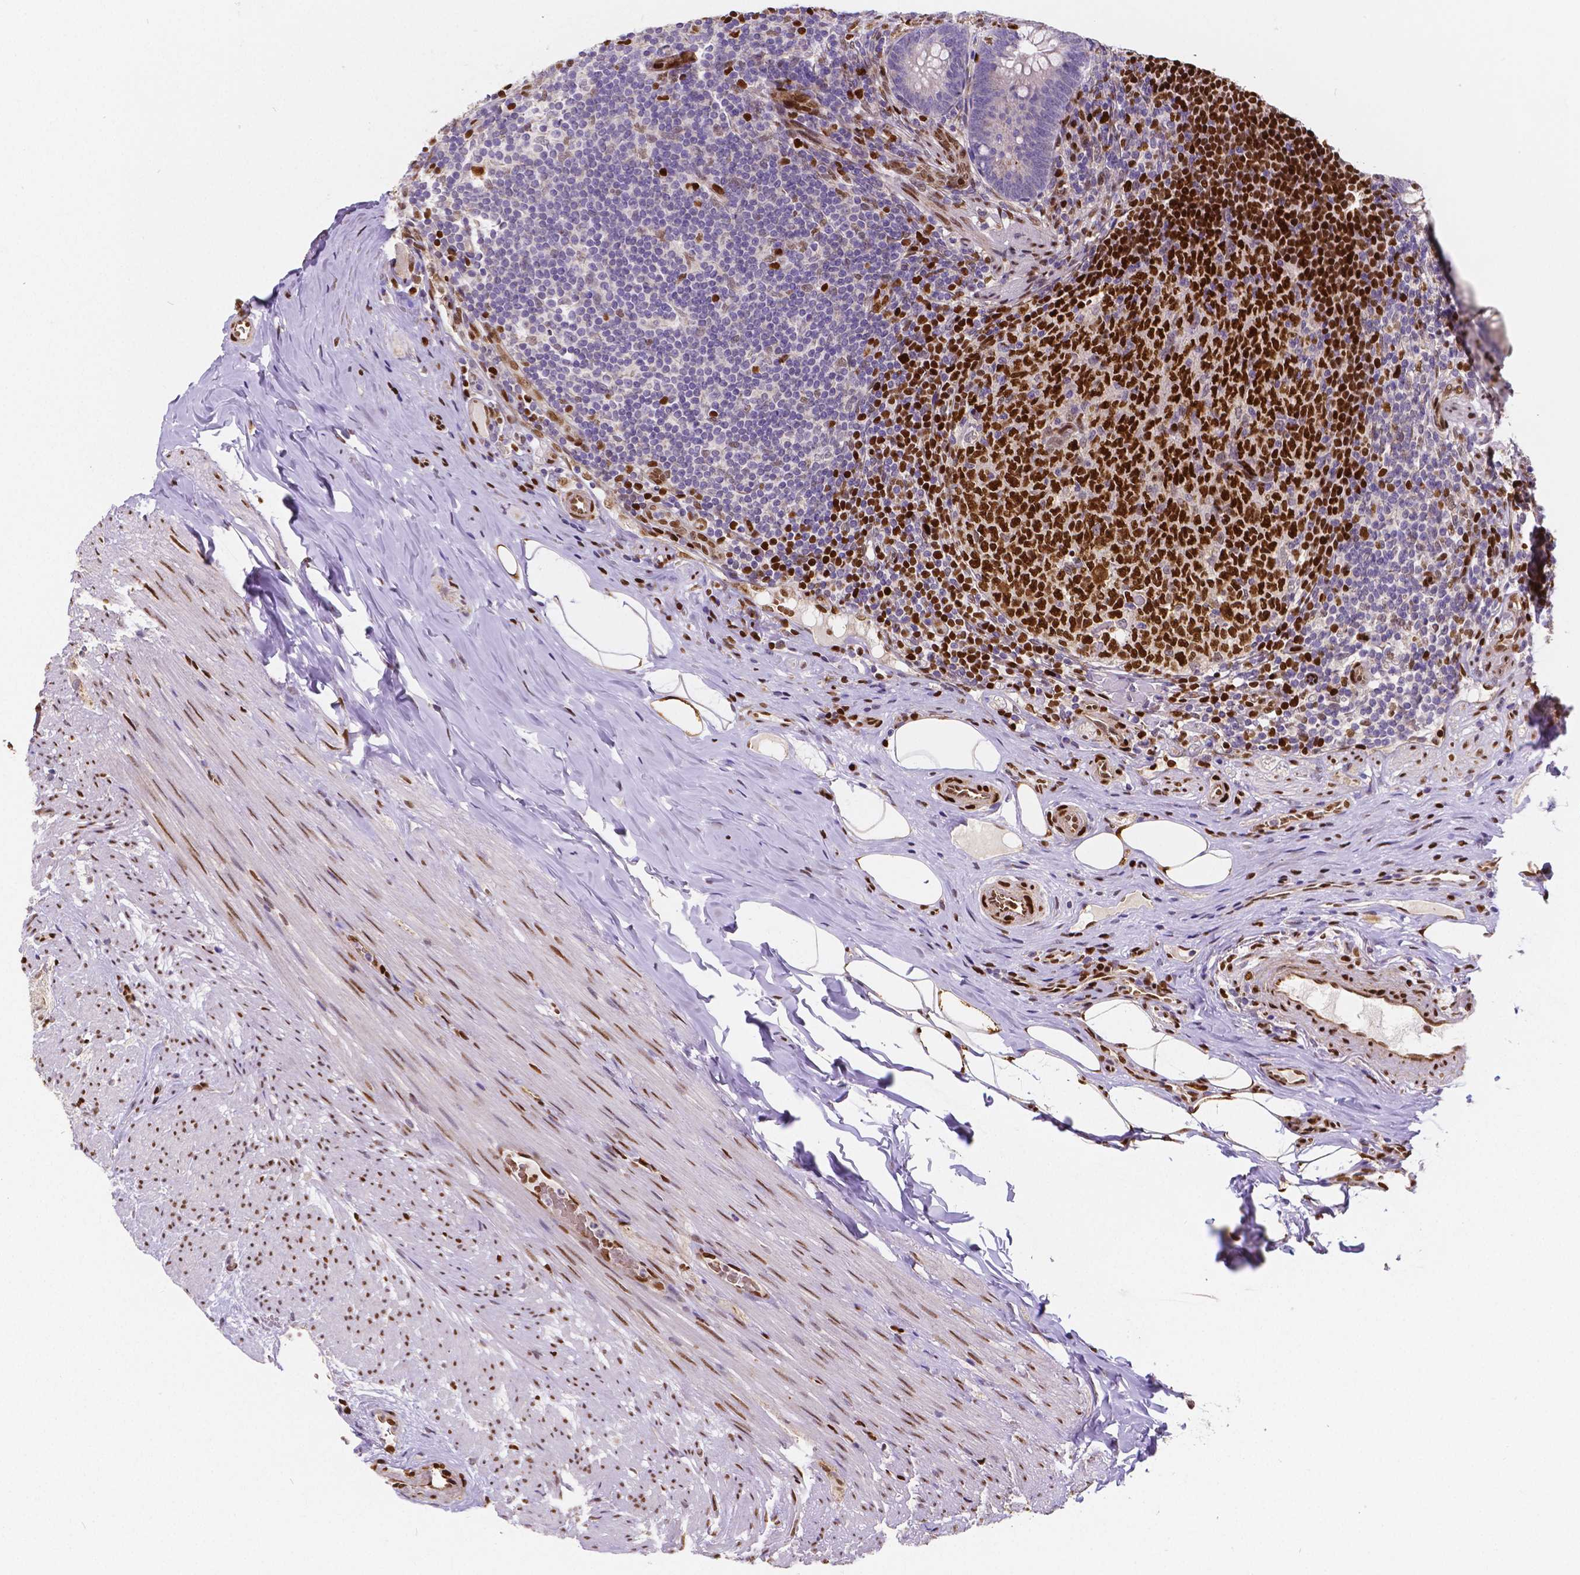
{"staining": {"intensity": "negative", "quantity": "none", "location": "none"}, "tissue": "appendix", "cell_type": "Glandular cells", "image_type": "normal", "snomed": [{"axis": "morphology", "description": "Normal tissue, NOS"}, {"axis": "topography", "description": "Appendix"}], "caption": "This image is of benign appendix stained with IHC to label a protein in brown with the nuclei are counter-stained blue. There is no positivity in glandular cells.", "gene": "MEF2C", "patient": {"sex": "male", "age": 47}}